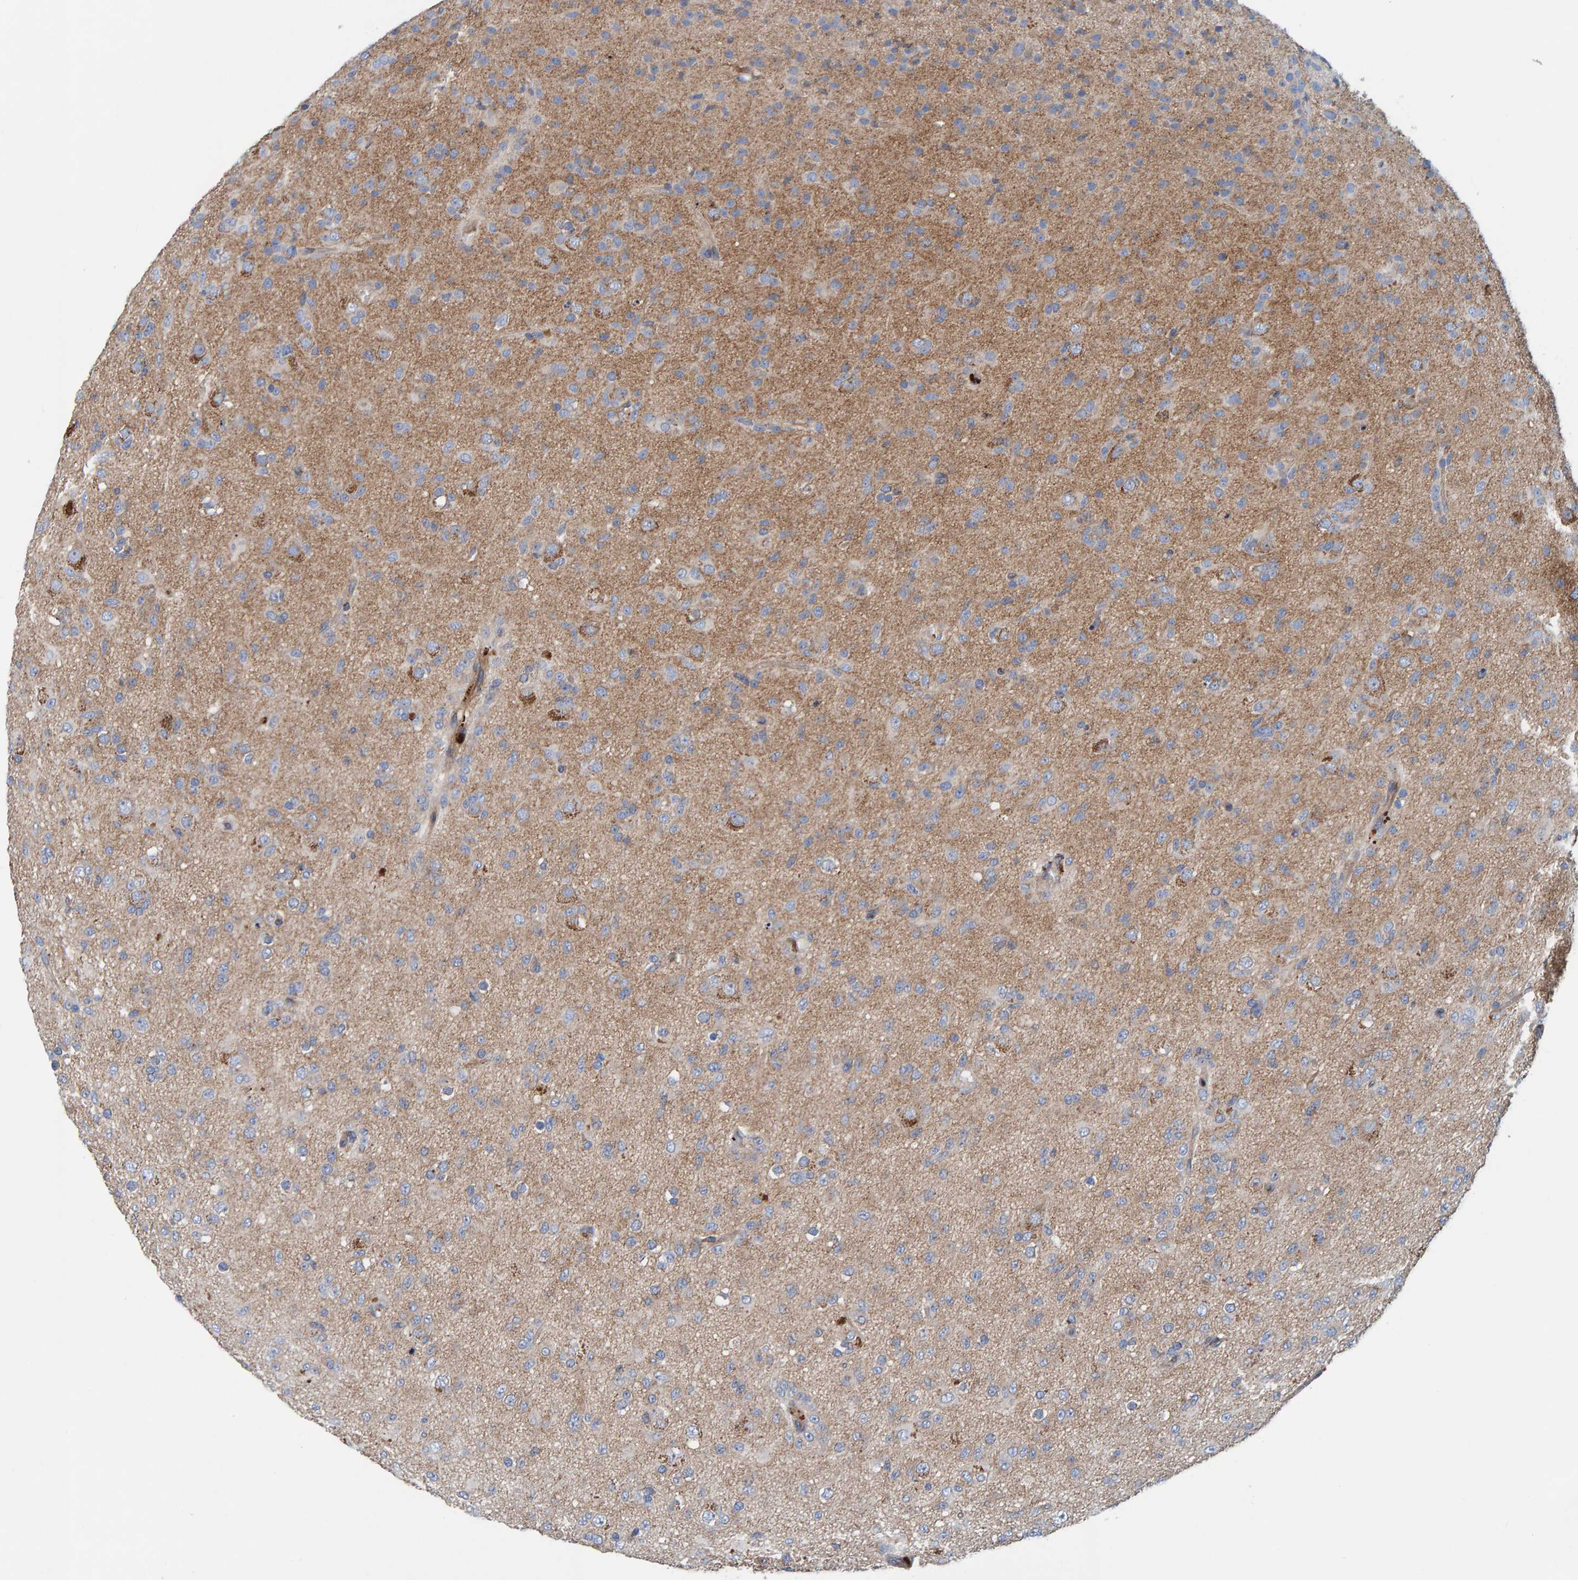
{"staining": {"intensity": "weak", "quantity": ">75%", "location": "cytoplasmic/membranous"}, "tissue": "glioma", "cell_type": "Tumor cells", "image_type": "cancer", "snomed": [{"axis": "morphology", "description": "Glioma, malignant, Low grade"}, {"axis": "topography", "description": "Brain"}], "caption": "Tumor cells demonstrate low levels of weak cytoplasmic/membranous staining in approximately >75% of cells in human low-grade glioma (malignant). Using DAB (brown) and hematoxylin (blue) stains, captured at high magnification using brightfield microscopy.", "gene": "MKLN1", "patient": {"sex": "male", "age": 65}}